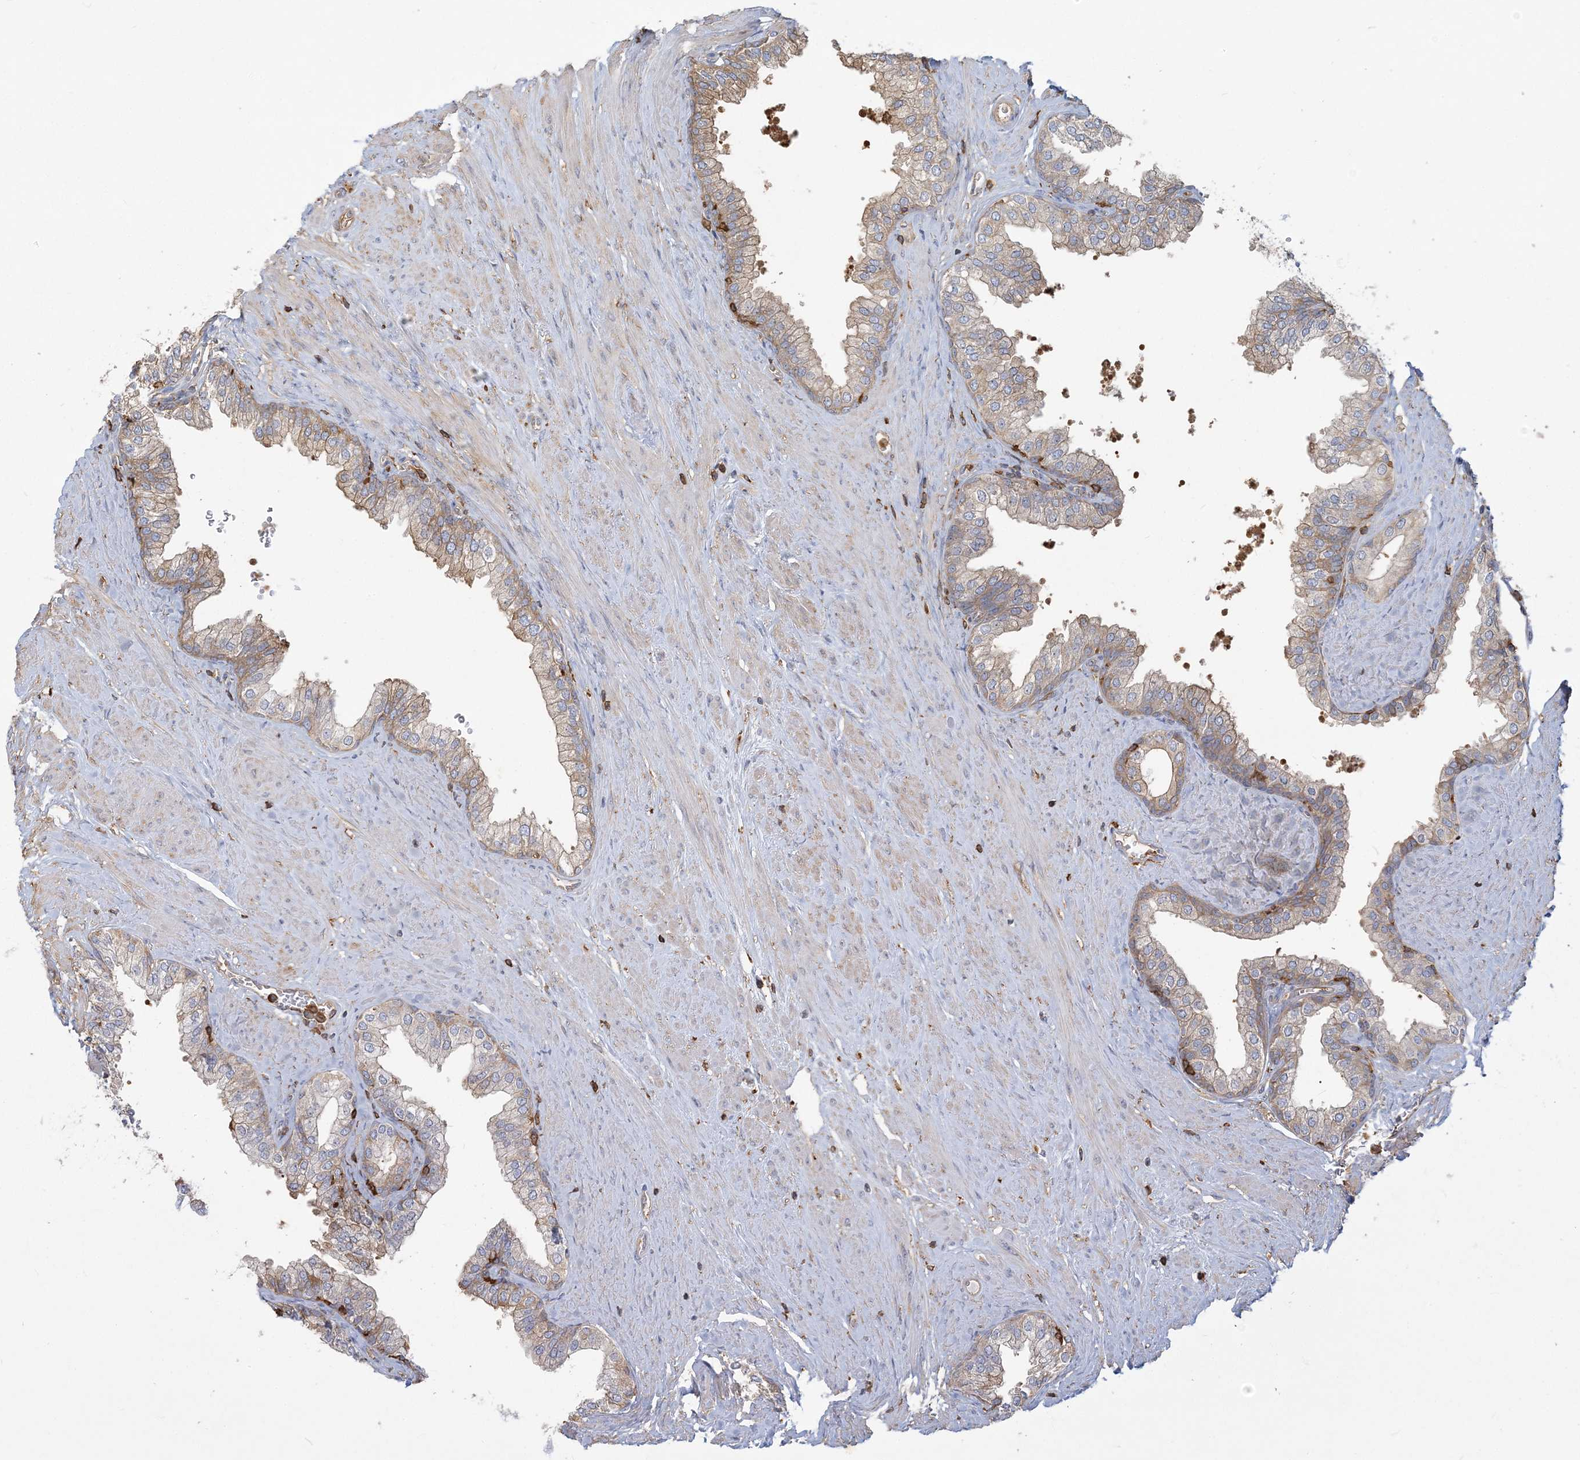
{"staining": {"intensity": "weak", "quantity": "25%-75%", "location": "cytoplasmic/membranous"}, "tissue": "prostate", "cell_type": "Glandular cells", "image_type": "normal", "snomed": [{"axis": "morphology", "description": "Normal tissue, NOS"}, {"axis": "morphology", "description": "Urothelial carcinoma, Low grade"}, {"axis": "topography", "description": "Urinary bladder"}, {"axis": "topography", "description": "Prostate"}], "caption": "About 25%-75% of glandular cells in unremarkable prostate reveal weak cytoplasmic/membranous protein staining as visualized by brown immunohistochemical staining.", "gene": "ANKS1A", "patient": {"sex": "male", "age": 60}}